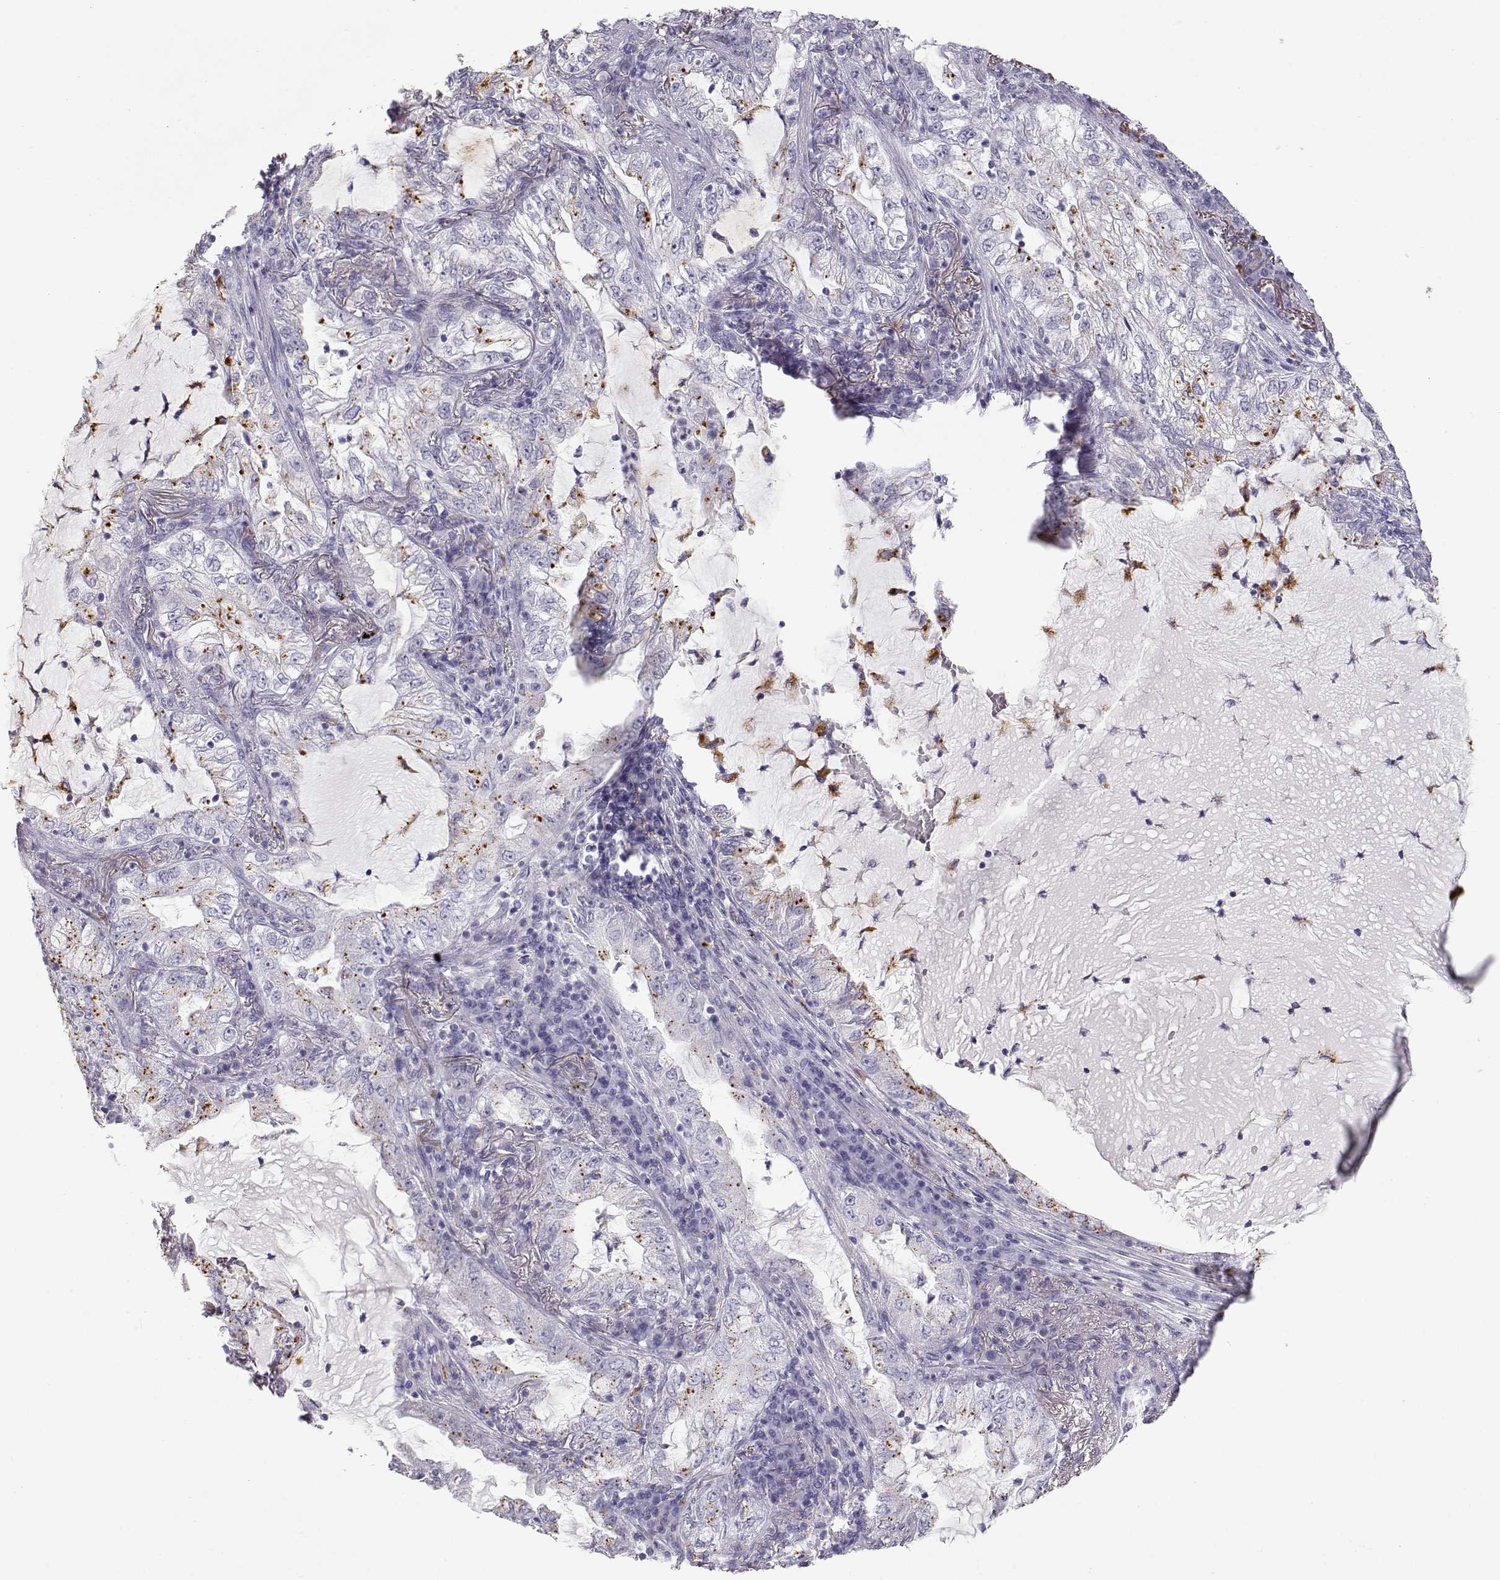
{"staining": {"intensity": "strong", "quantity": "<25%", "location": "cytoplasmic/membranous"}, "tissue": "lung cancer", "cell_type": "Tumor cells", "image_type": "cancer", "snomed": [{"axis": "morphology", "description": "Adenocarcinoma, NOS"}, {"axis": "topography", "description": "Lung"}], "caption": "Adenocarcinoma (lung) tissue shows strong cytoplasmic/membranous staining in about <25% of tumor cells", "gene": "TKTL1", "patient": {"sex": "female", "age": 73}}